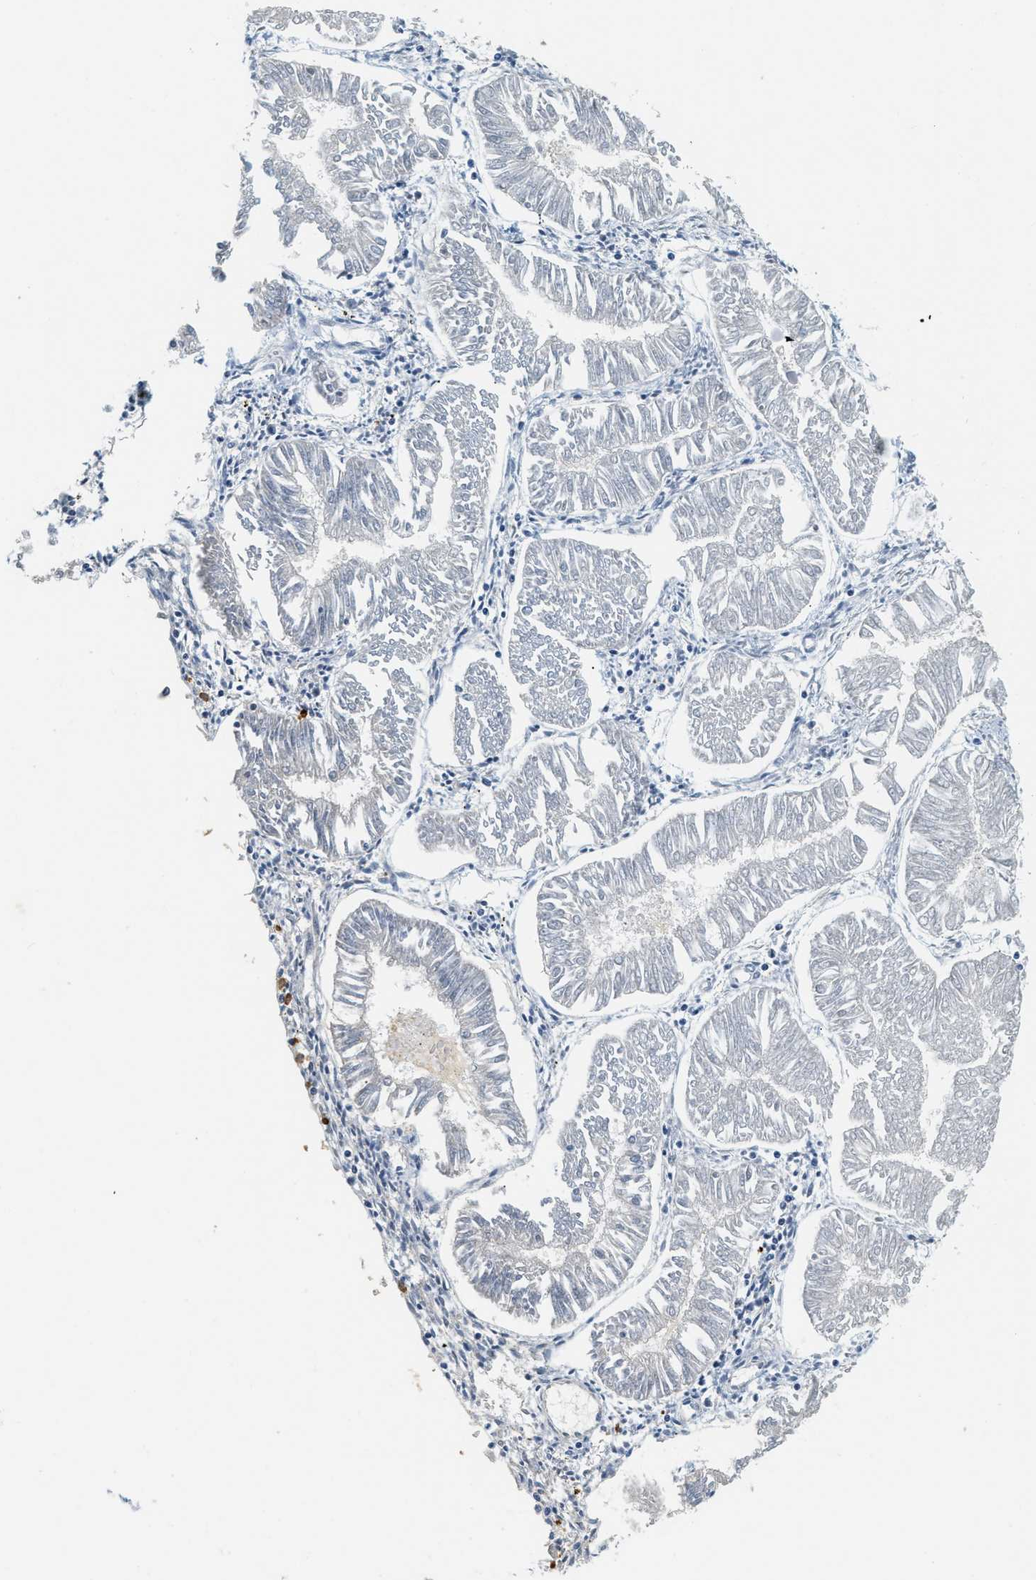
{"staining": {"intensity": "negative", "quantity": "none", "location": "none"}, "tissue": "endometrial cancer", "cell_type": "Tumor cells", "image_type": "cancer", "snomed": [{"axis": "morphology", "description": "Adenocarcinoma, NOS"}, {"axis": "topography", "description": "Endometrium"}], "caption": "Immunohistochemical staining of human endometrial cancer (adenocarcinoma) shows no significant expression in tumor cells.", "gene": "LCN2", "patient": {"sex": "female", "age": 53}}